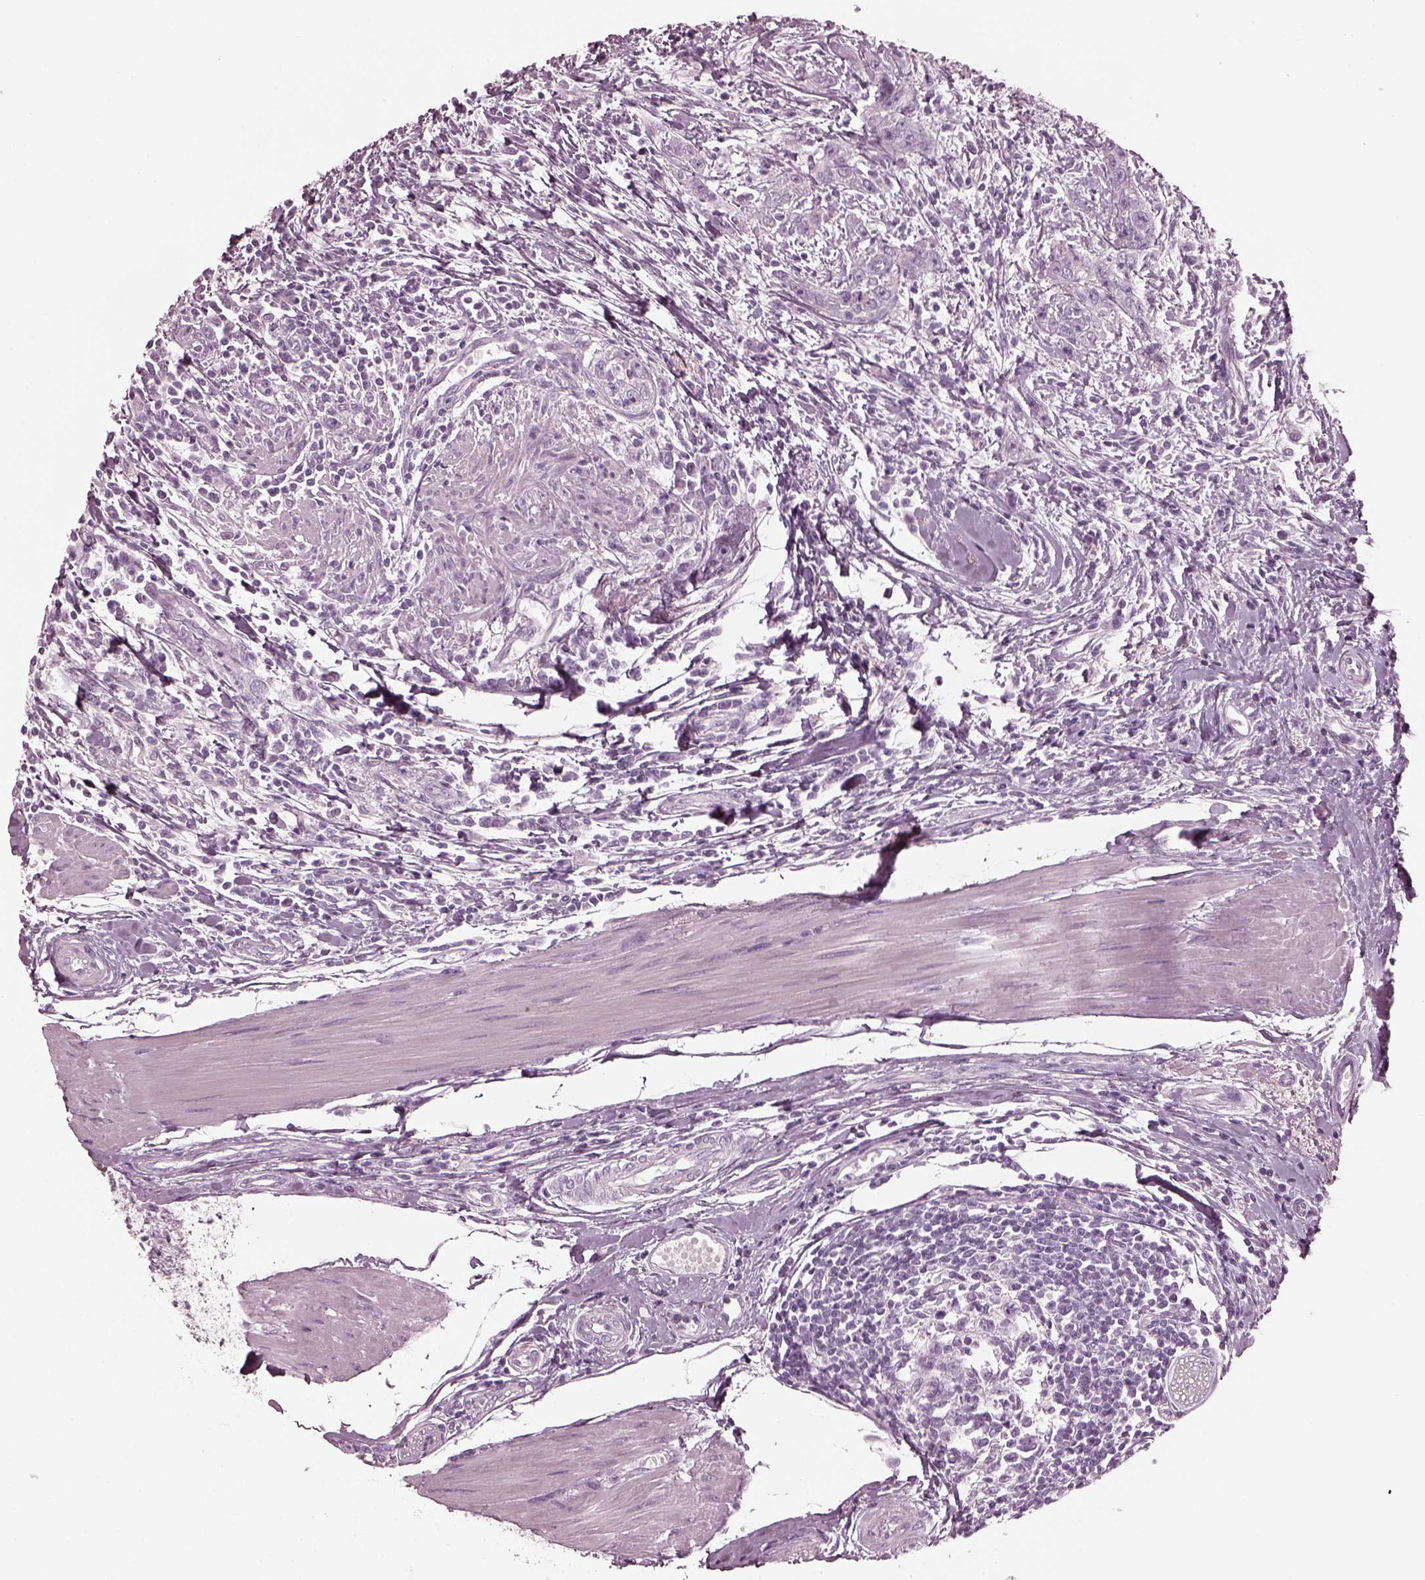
{"staining": {"intensity": "negative", "quantity": "none", "location": "none"}, "tissue": "urothelial cancer", "cell_type": "Tumor cells", "image_type": "cancer", "snomed": [{"axis": "morphology", "description": "Urothelial carcinoma, High grade"}, {"axis": "topography", "description": "Urinary bladder"}], "caption": "The histopathology image demonstrates no significant positivity in tumor cells of high-grade urothelial carcinoma. Brightfield microscopy of IHC stained with DAB (brown) and hematoxylin (blue), captured at high magnification.", "gene": "GRM6", "patient": {"sex": "male", "age": 83}}